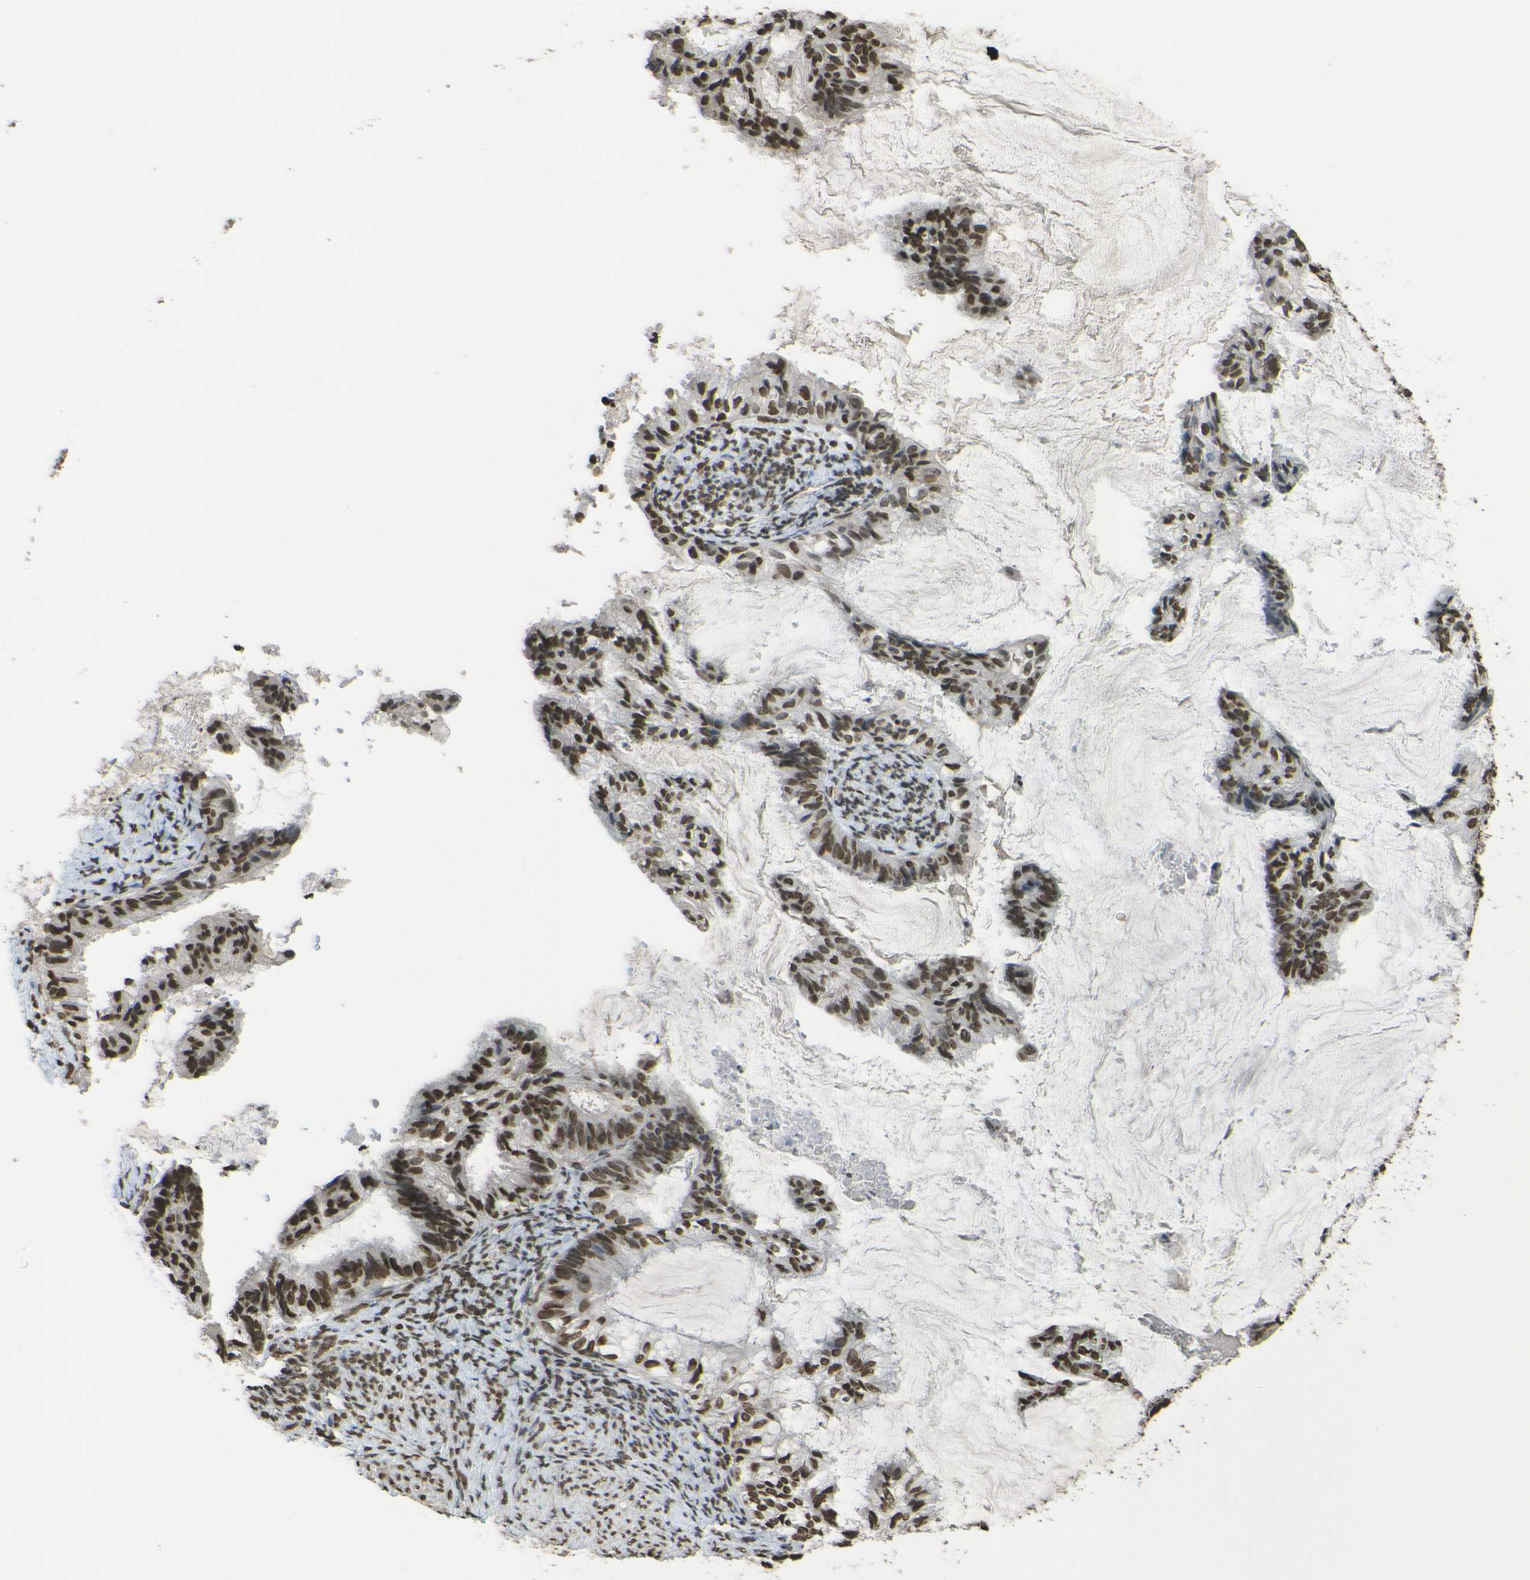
{"staining": {"intensity": "moderate", "quantity": ">75%", "location": "nuclear"}, "tissue": "cervical cancer", "cell_type": "Tumor cells", "image_type": "cancer", "snomed": [{"axis": "morphology", "description": "Normal tissue, NOS"}, {"axis": "morphology", "description": "Adenocarcinoma, NOS"}, {"axis": "topography", "description": "Cervix"}, {"axis": "topography", "description": "Endometrium"}], "caption": "Cervical adenocarcinoma stained with a protein marker displays moderate staining in tumor cells.", "gene": "H4C16", "patient": {"sex": "female", "age": 86}}